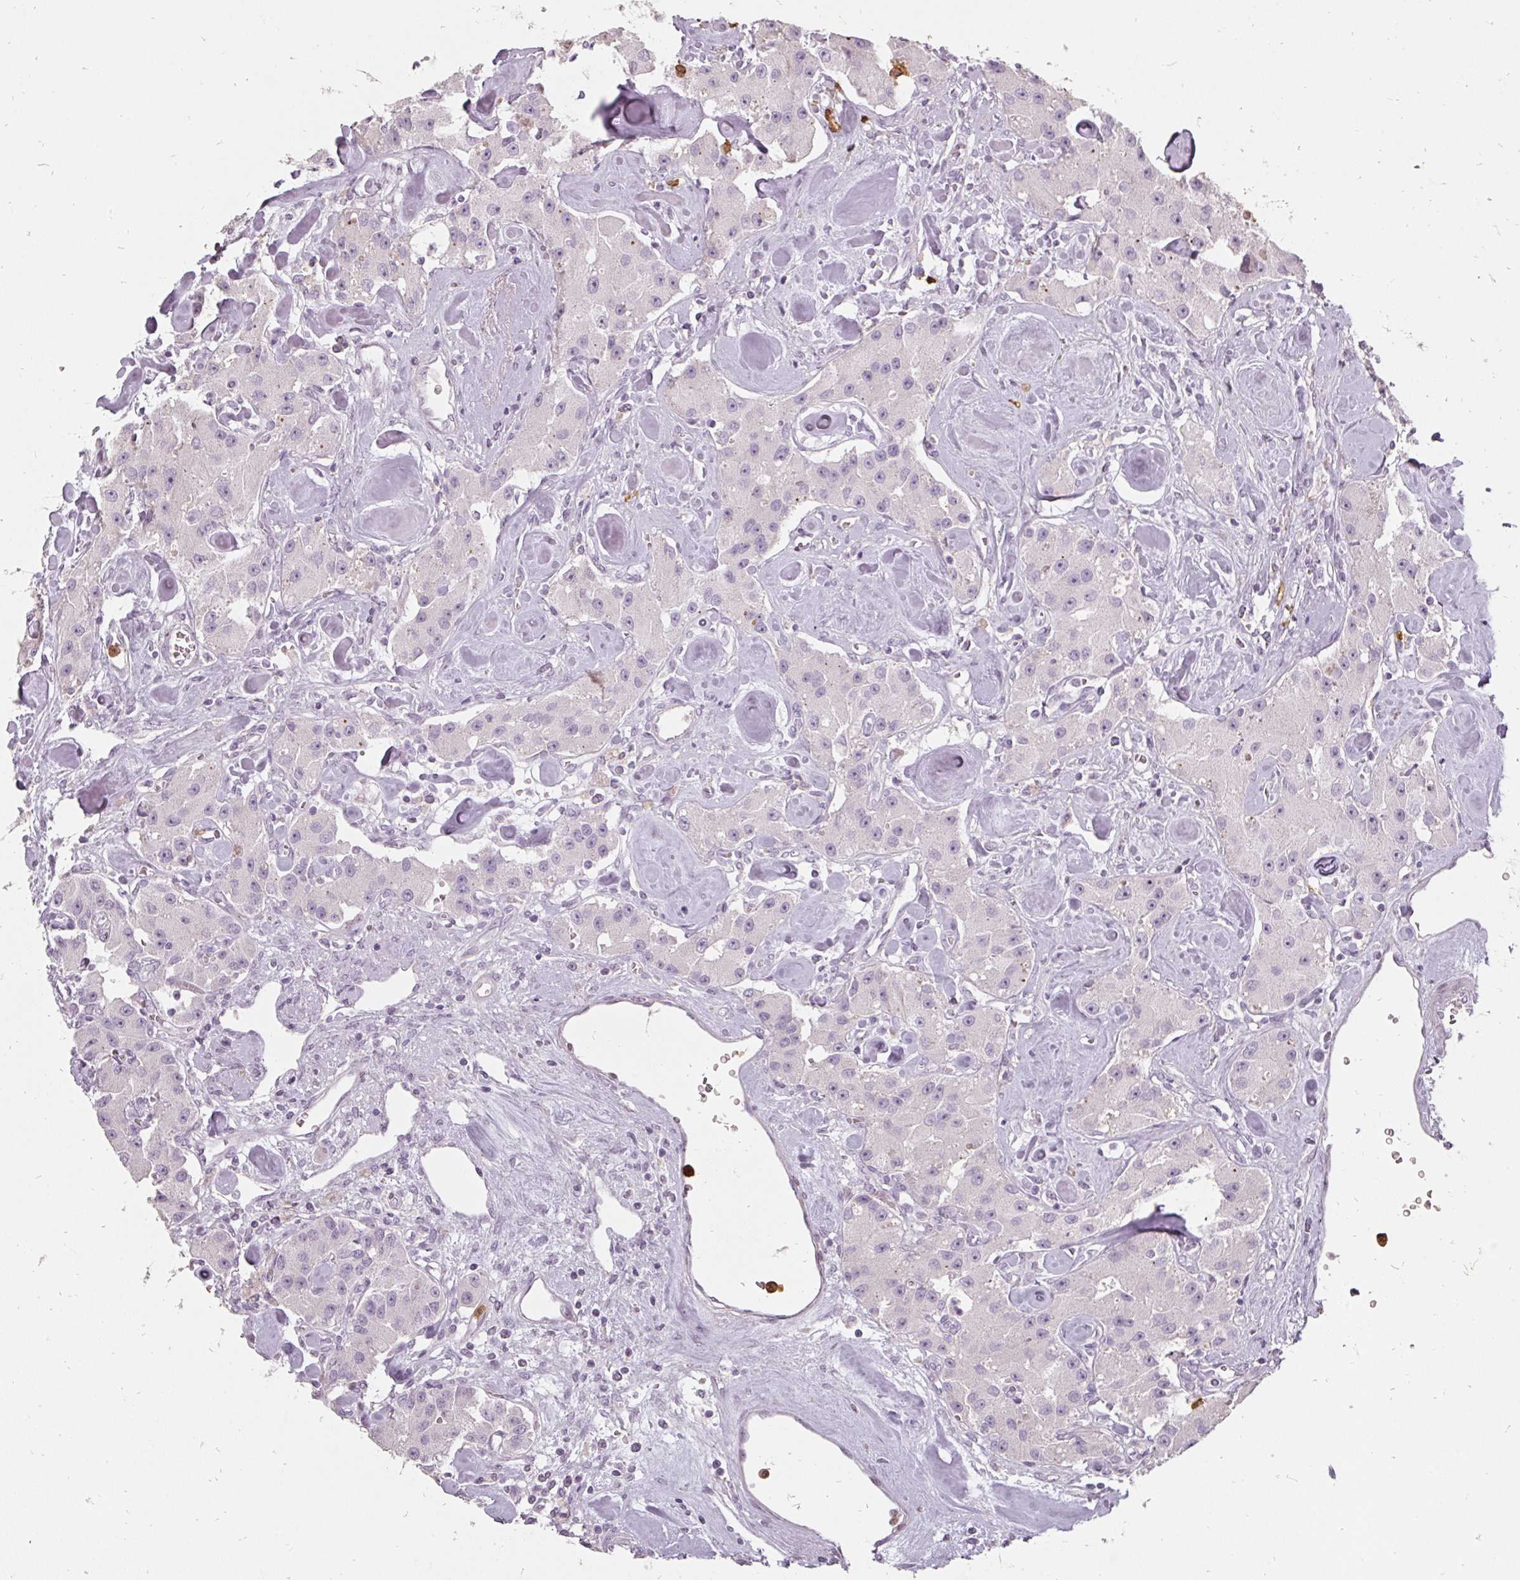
{"staining": {"intensity": "negative", "quantity": "none", "location": "none"}, "tissue": "carcinoid", "cell_type": "Tumor cells", "image_type": "cancer", "snomed": [{"axis": "morphology", "description": "Carcinoid, malignant, NOS"}, {"axis": "topography", "description": "Pancreas"}], "caption": "This is a histopathology image of immunohistochemistry staining of carcinoid, which shows no positivity in tumor cells.", "gene": "BIK", "patient": {"sex": "male", "age": 41}}